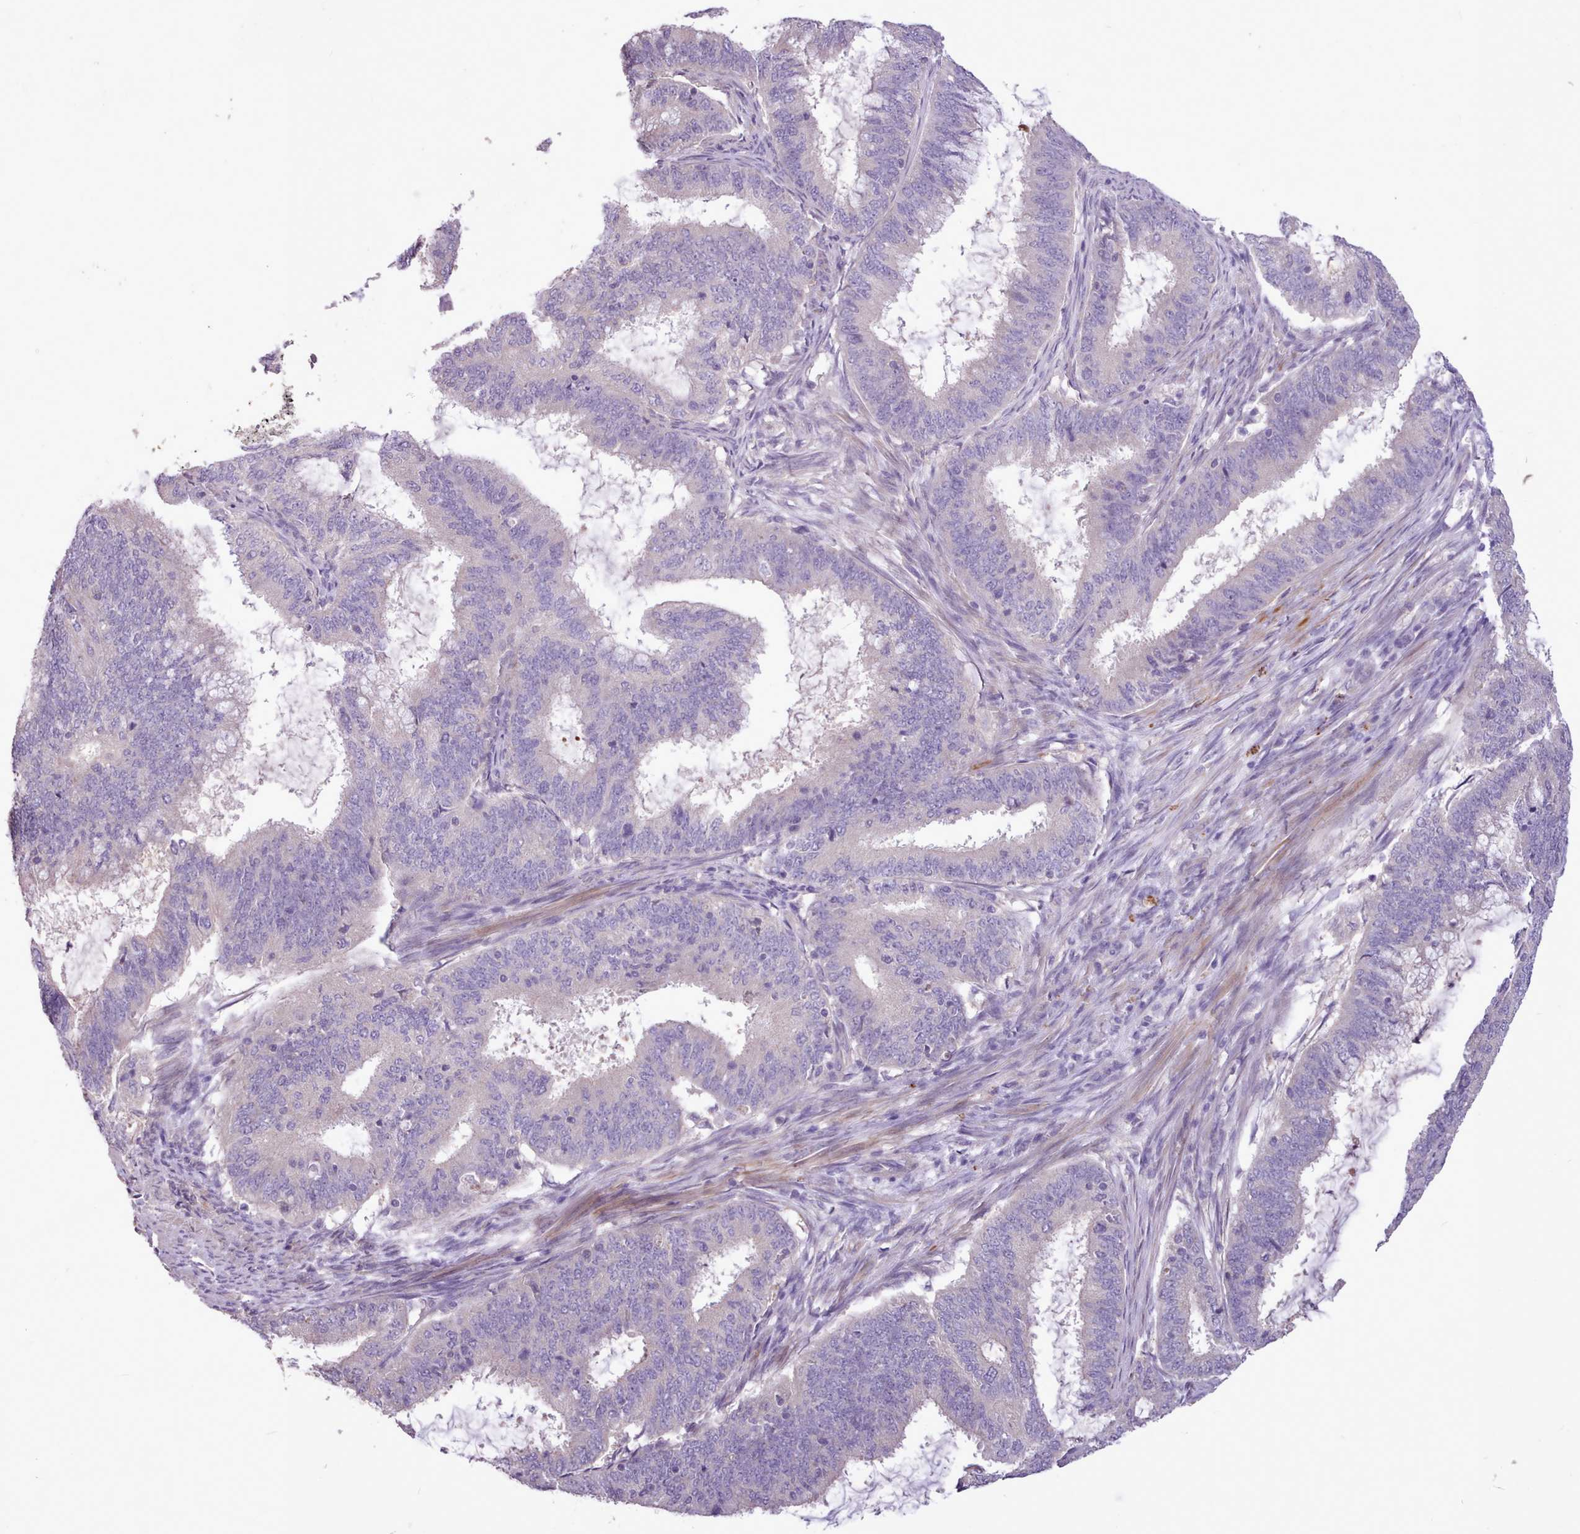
{"staining": {"intensity": "negative", "quantity": "none", "location": "none"}, "tissue": "endometrial cancer", "cell_type": "Tumor cells", "image_type": "cancer", "snomed": [{"axis": "morphology", "description": "Adenocarcinoma, NOS"}, {"axis": "topography", "description": "Endometrium"}], "caption": "A high-resolution histopathology image shows IHC staining of endometrial cancer (adenocarcinoma), which reveals no significant positivity in tumor cells.", "gene": "ZNF607", "patient": {"sex": "female", "age": 51}}